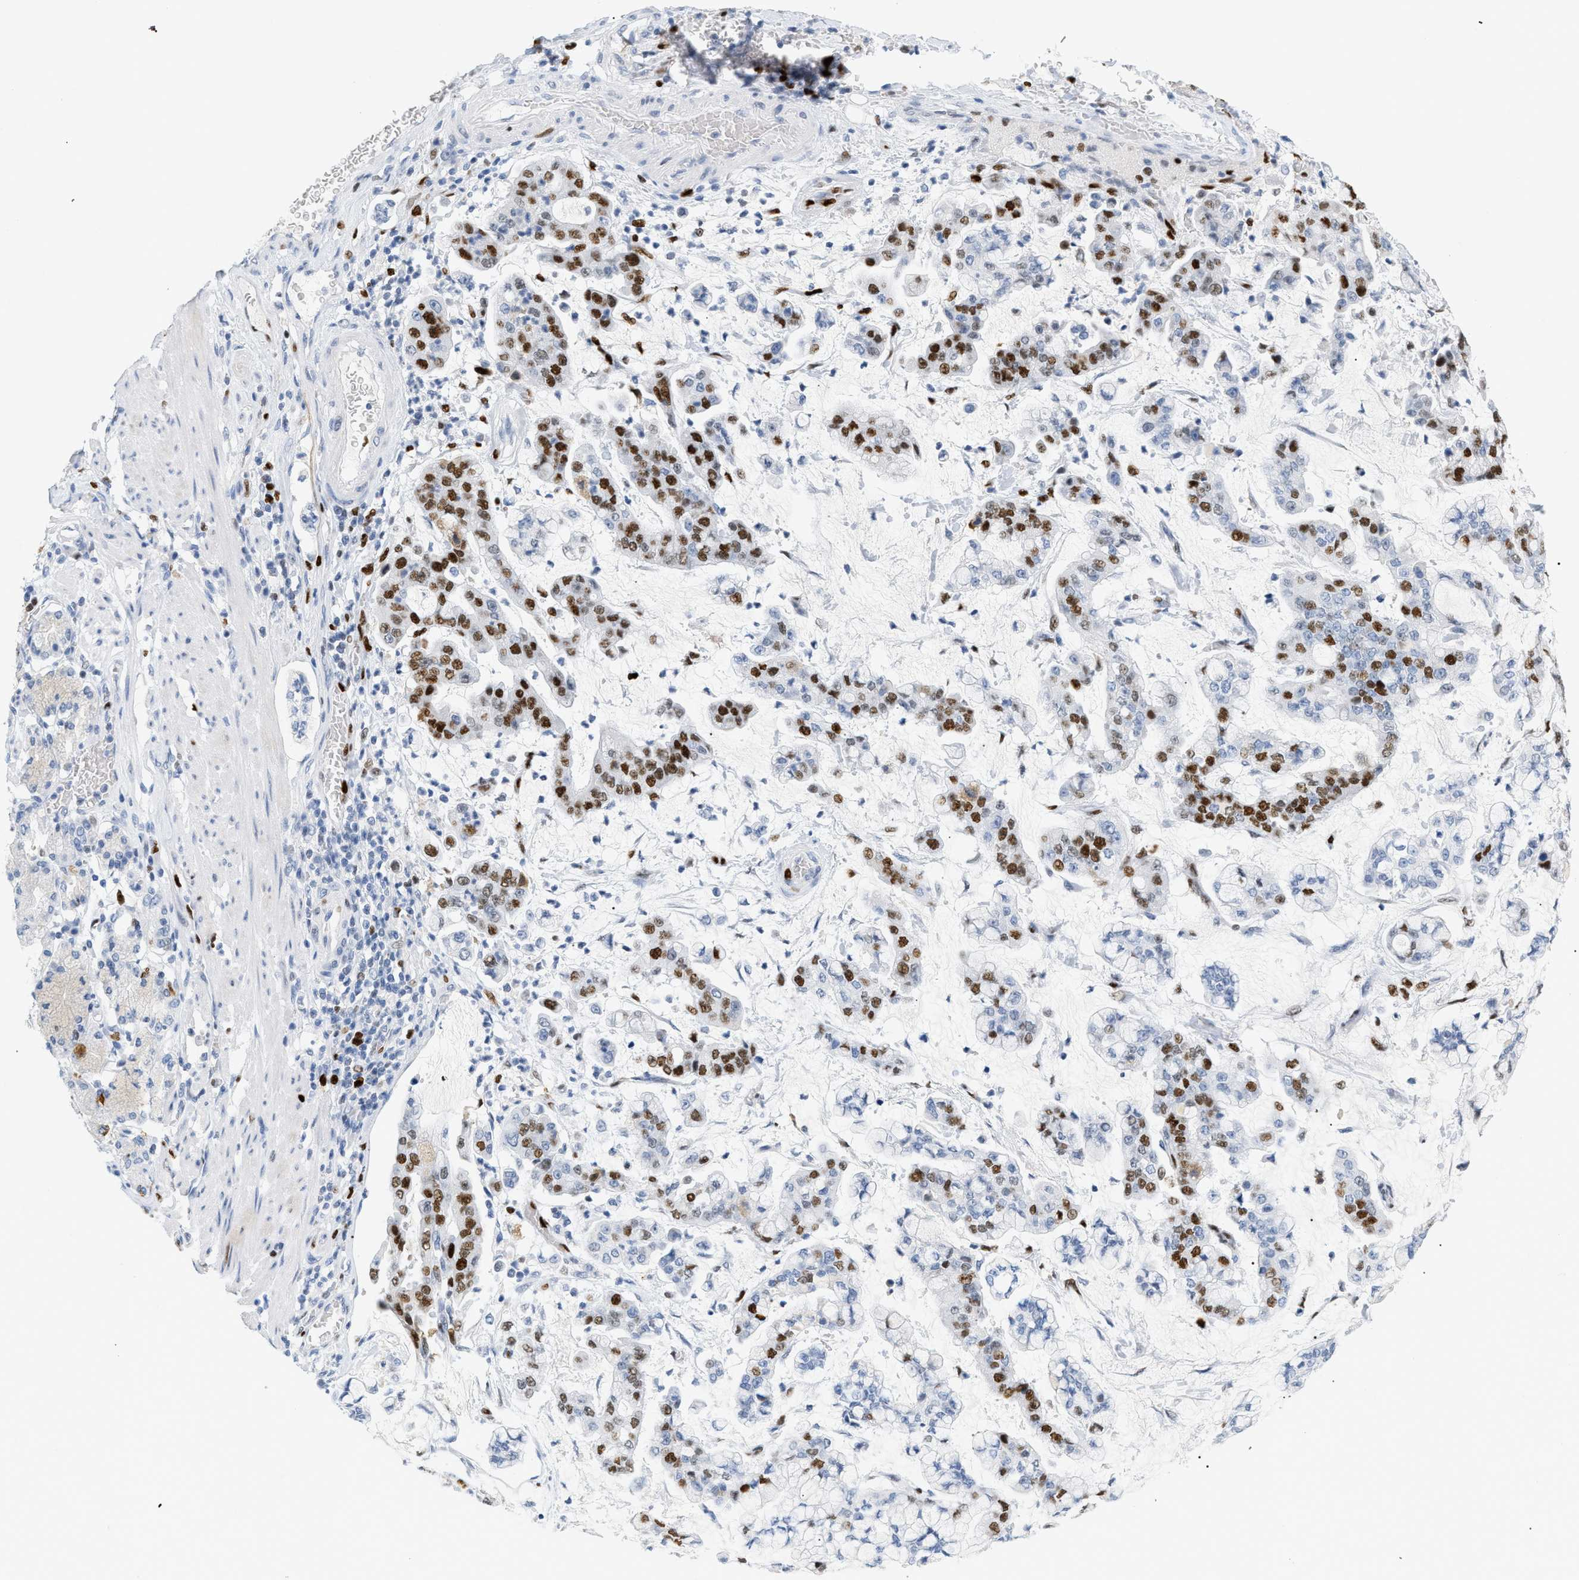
{"staining": {"intensity": "moderate", "quantity": "25%-75%", "location": "nuclear"}, "tissue": "stomach cancer", "cell_type": "Tumor cells", "image_type": "cancer", "snomed": [{"axis": "morphology", "description": "Normal tissue, NOS"}, {"axis": "morphology", "description": "Adenocarcinoma, NOS"}, {"axis": "topography", "description": "Stomach, upper"}, {"axis": "topography", "description": "Stomach"}], "caption": "The histopathology image shows a brown stain indicating the presence of a protein in the nuclear of tumor cells in adenocarcinoma (stomach).", "gene": "MCM7", "patient": {"sex": "male", "age": 76}}